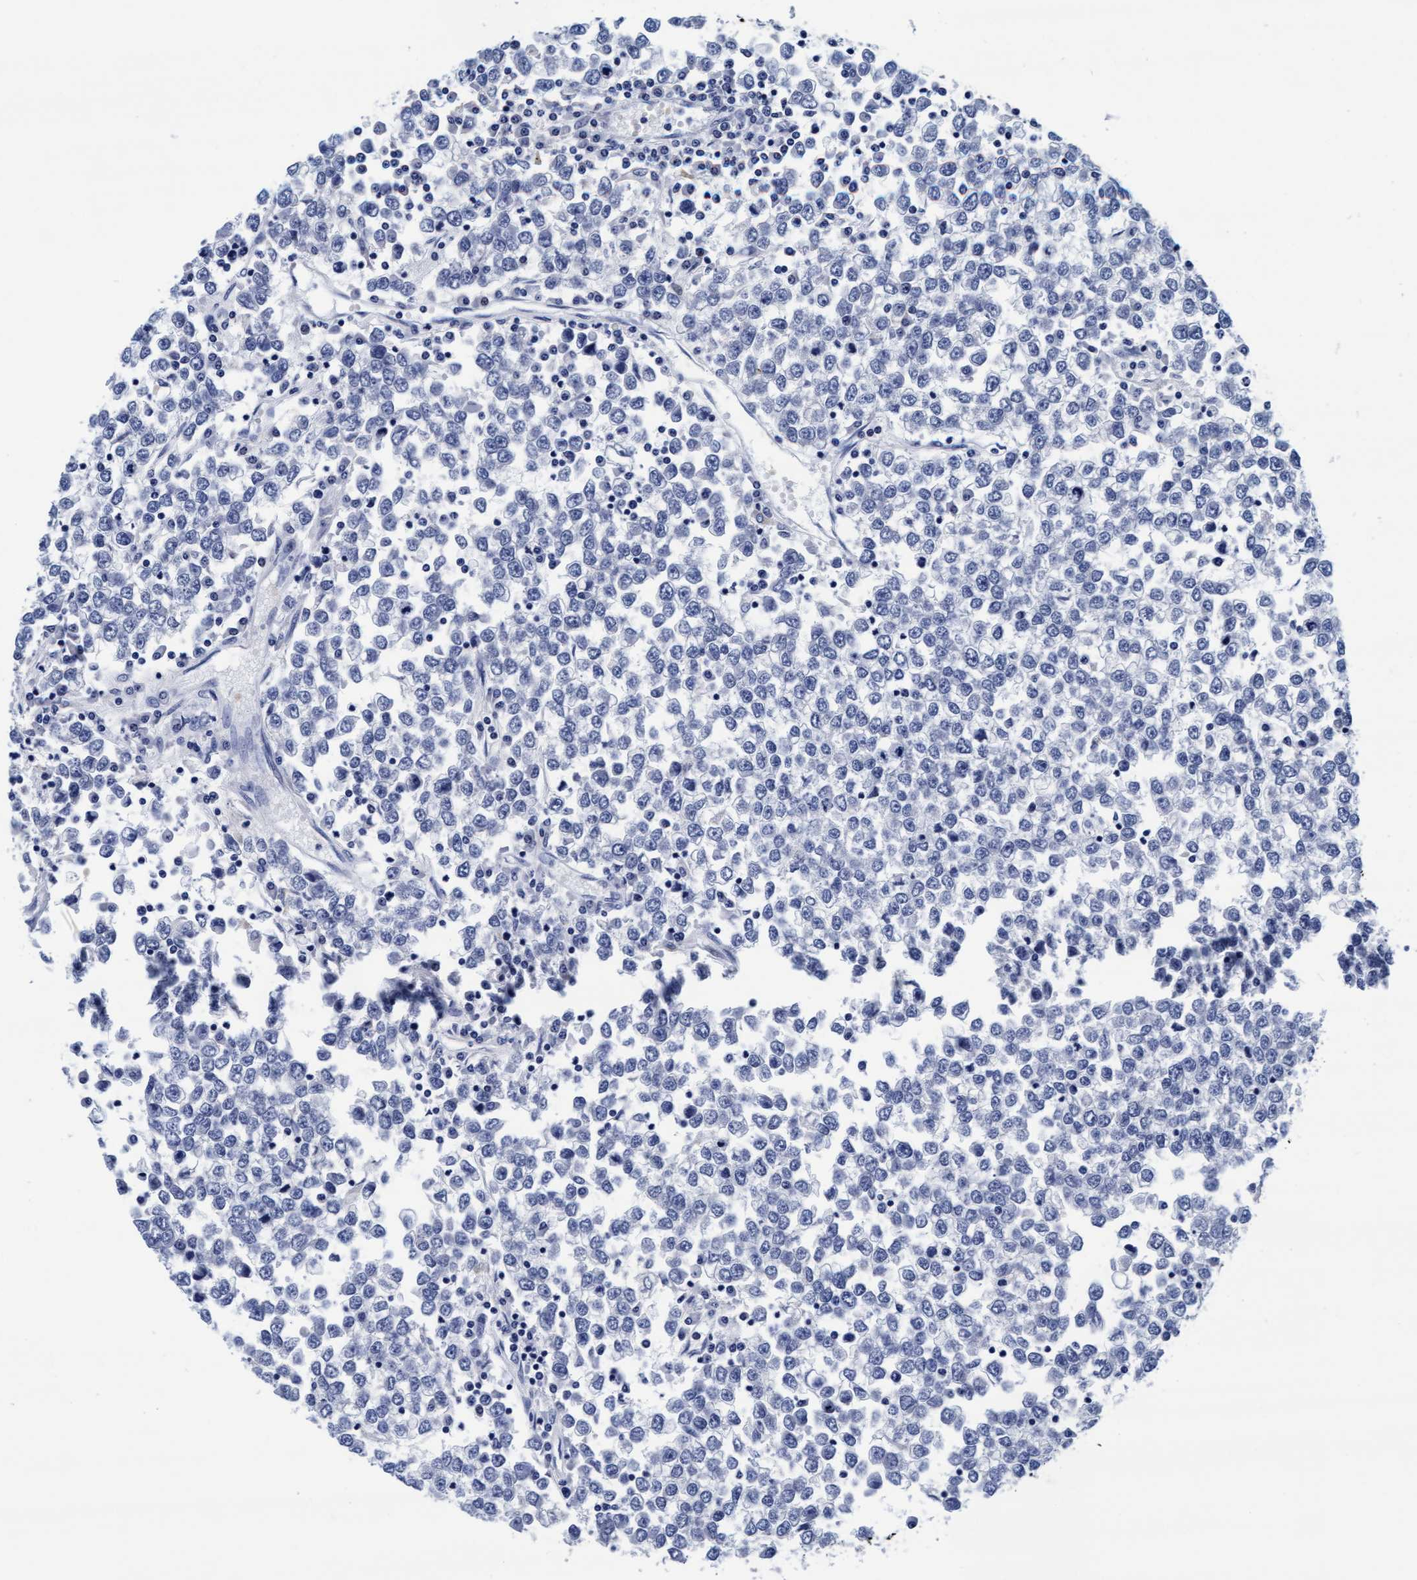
{"staining": {"intensity": "negative", "quantity": "none", "location": "none"}, "tissue": "testis cancer", "cell_type": "Tumor cells", "image_type": "cancer", "snomed": [{"axis": "morphology", "description": "Seminoma, NOS"}, {"axis": "topography", "description": "Testis"}], "caption": "Image shows no significant protein positivity in tumor cells of testis cancer (seminoma). The staining is performed using DAB (3,3'-diaminobenzidine) brown chromogen with nuclei counter-stained in using hematoxylin.", "gene": "ARSG", "patient": {"sex": "male", "age": 65}}